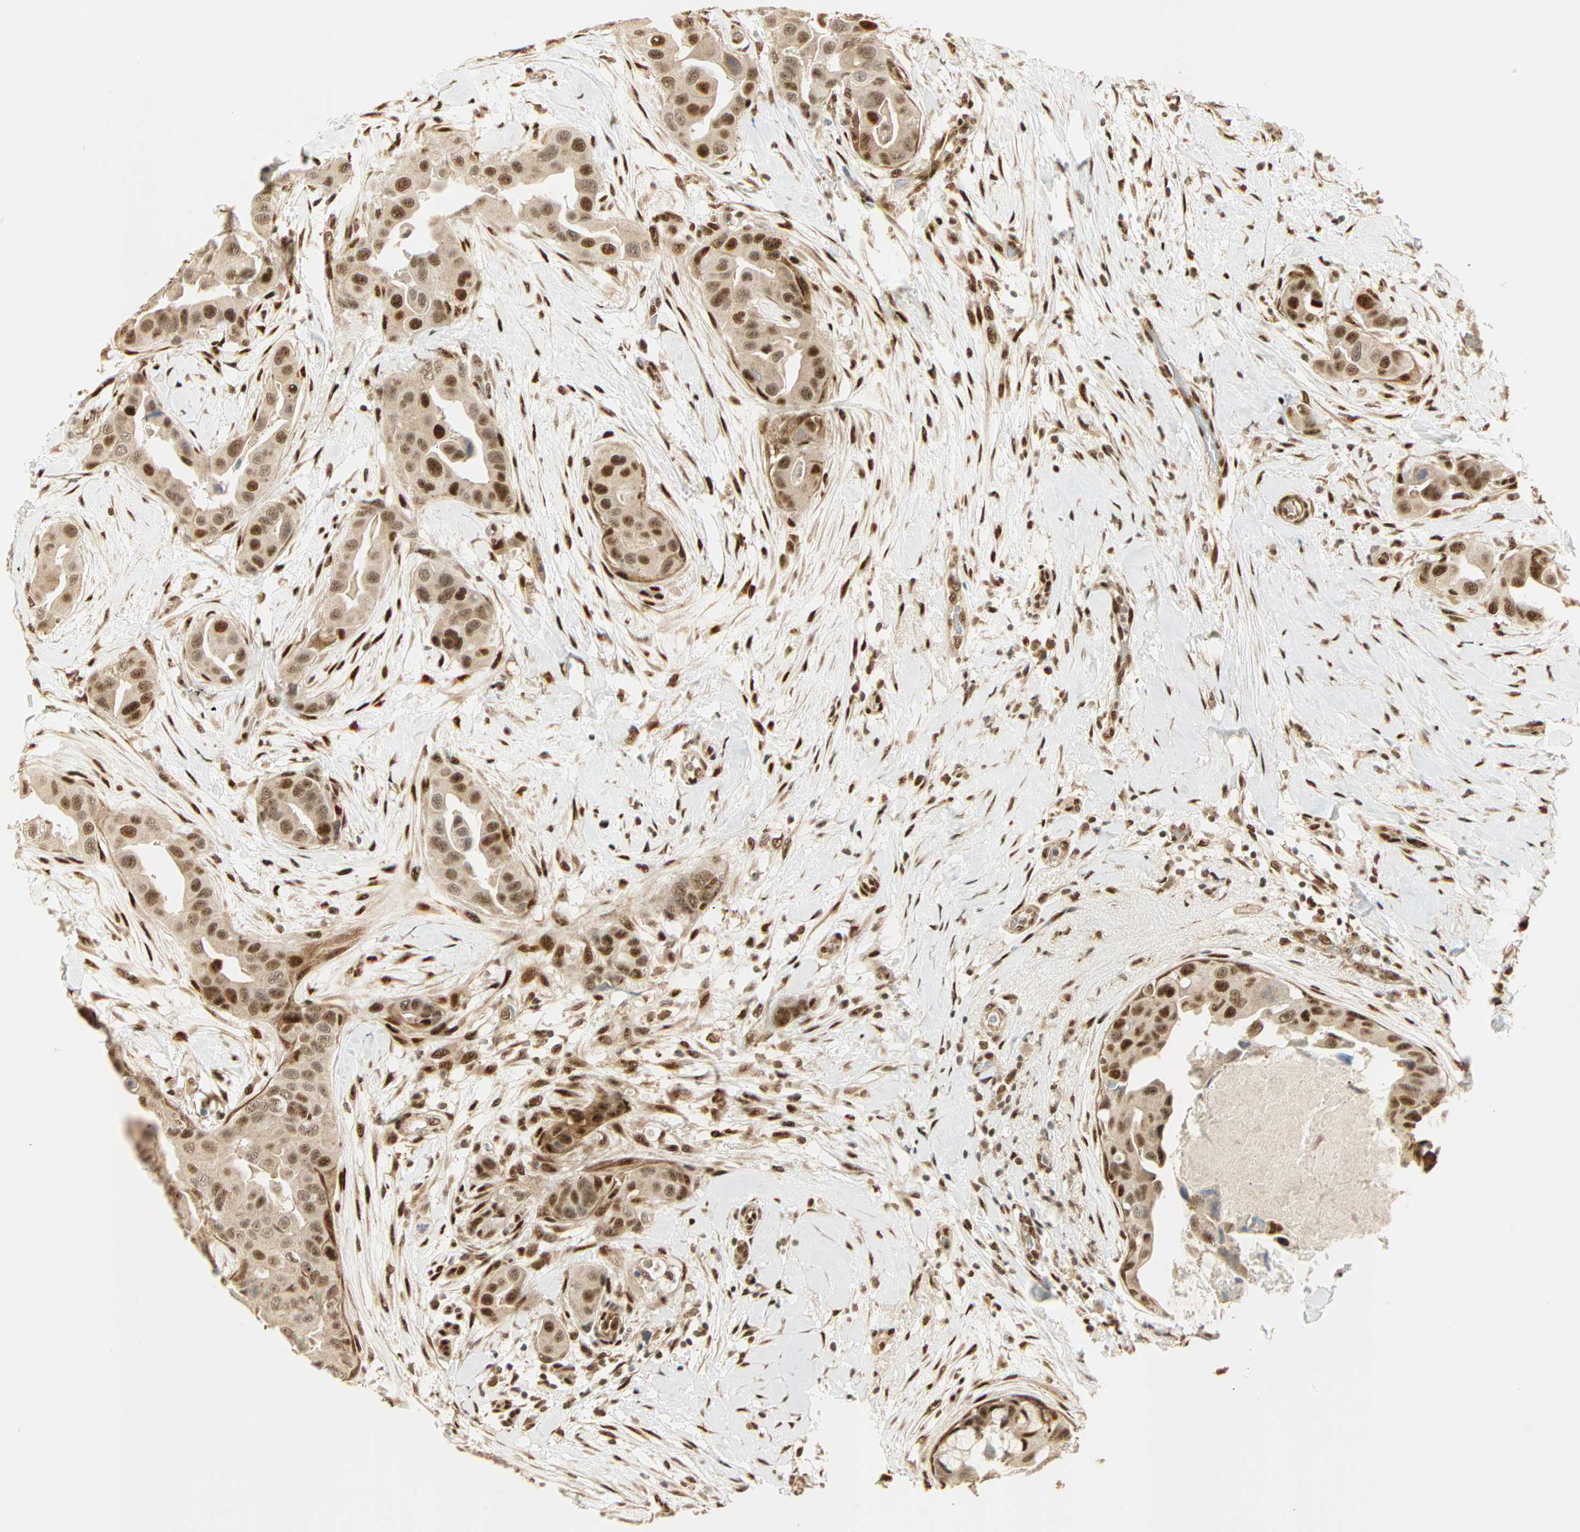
{"staining": {"intensity": "strong", "quantity": ">75%", "location": "cytoplasmic/membranous,nuclear"}, "tissue": "breast cancer", "cell_type": "Tumor cells", "image_type": "cancer", "snomed": [{"axis": "morphology", "description": "Duct carcinoma"}, {"axis": "topography", "description": "Breast"}], "caption": "DAB immunohistochemical staining of human breast cancer (invasive ductal carcinoma) shows strong cytoplasmic/membranous and nuclear protein staining in approximately >75% of tumor cells.", "gene": "PNPLA6", "patient": {"sex": "female", "age": 40}}